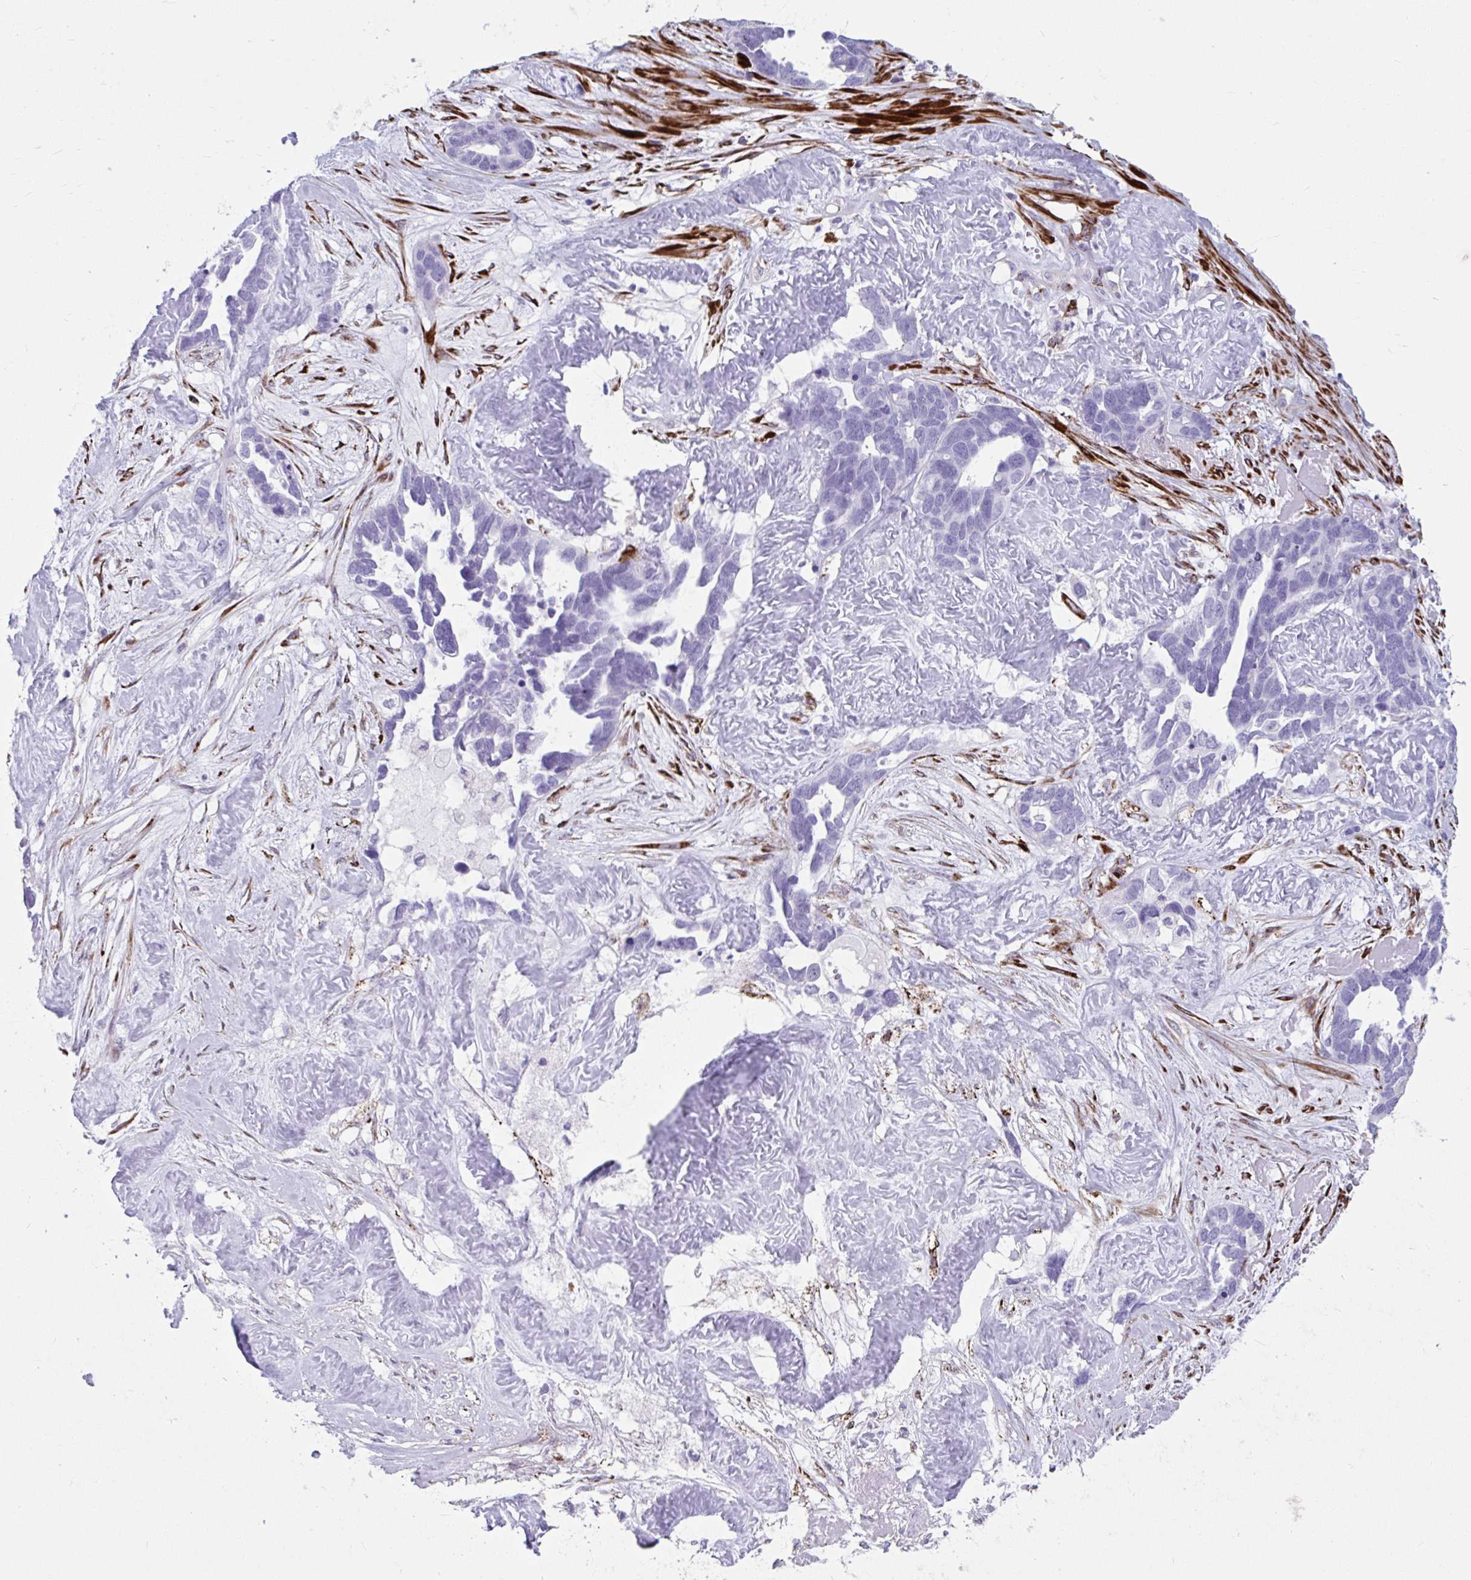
{"staining": {"intensity": "negative", "quantity": "none", "location": "none"}, "tissue": "ovarian cancer", "cell_type": "Tumor cells", "image_type": "cancer", "snomed": [{"axis": "morphology", "description": "Cystadenocarcinoma, serous, NOS"}, {"axis": "topography", "description": "Ovary"}], "caption": "Immunohistochemical staining of human ovarian cancer (serous cystadenocarcinoma) demonstrates no significant staining in tumor cells.", "gene": "GRXCR2", "patient": {"sex": "female", "age": 54}}